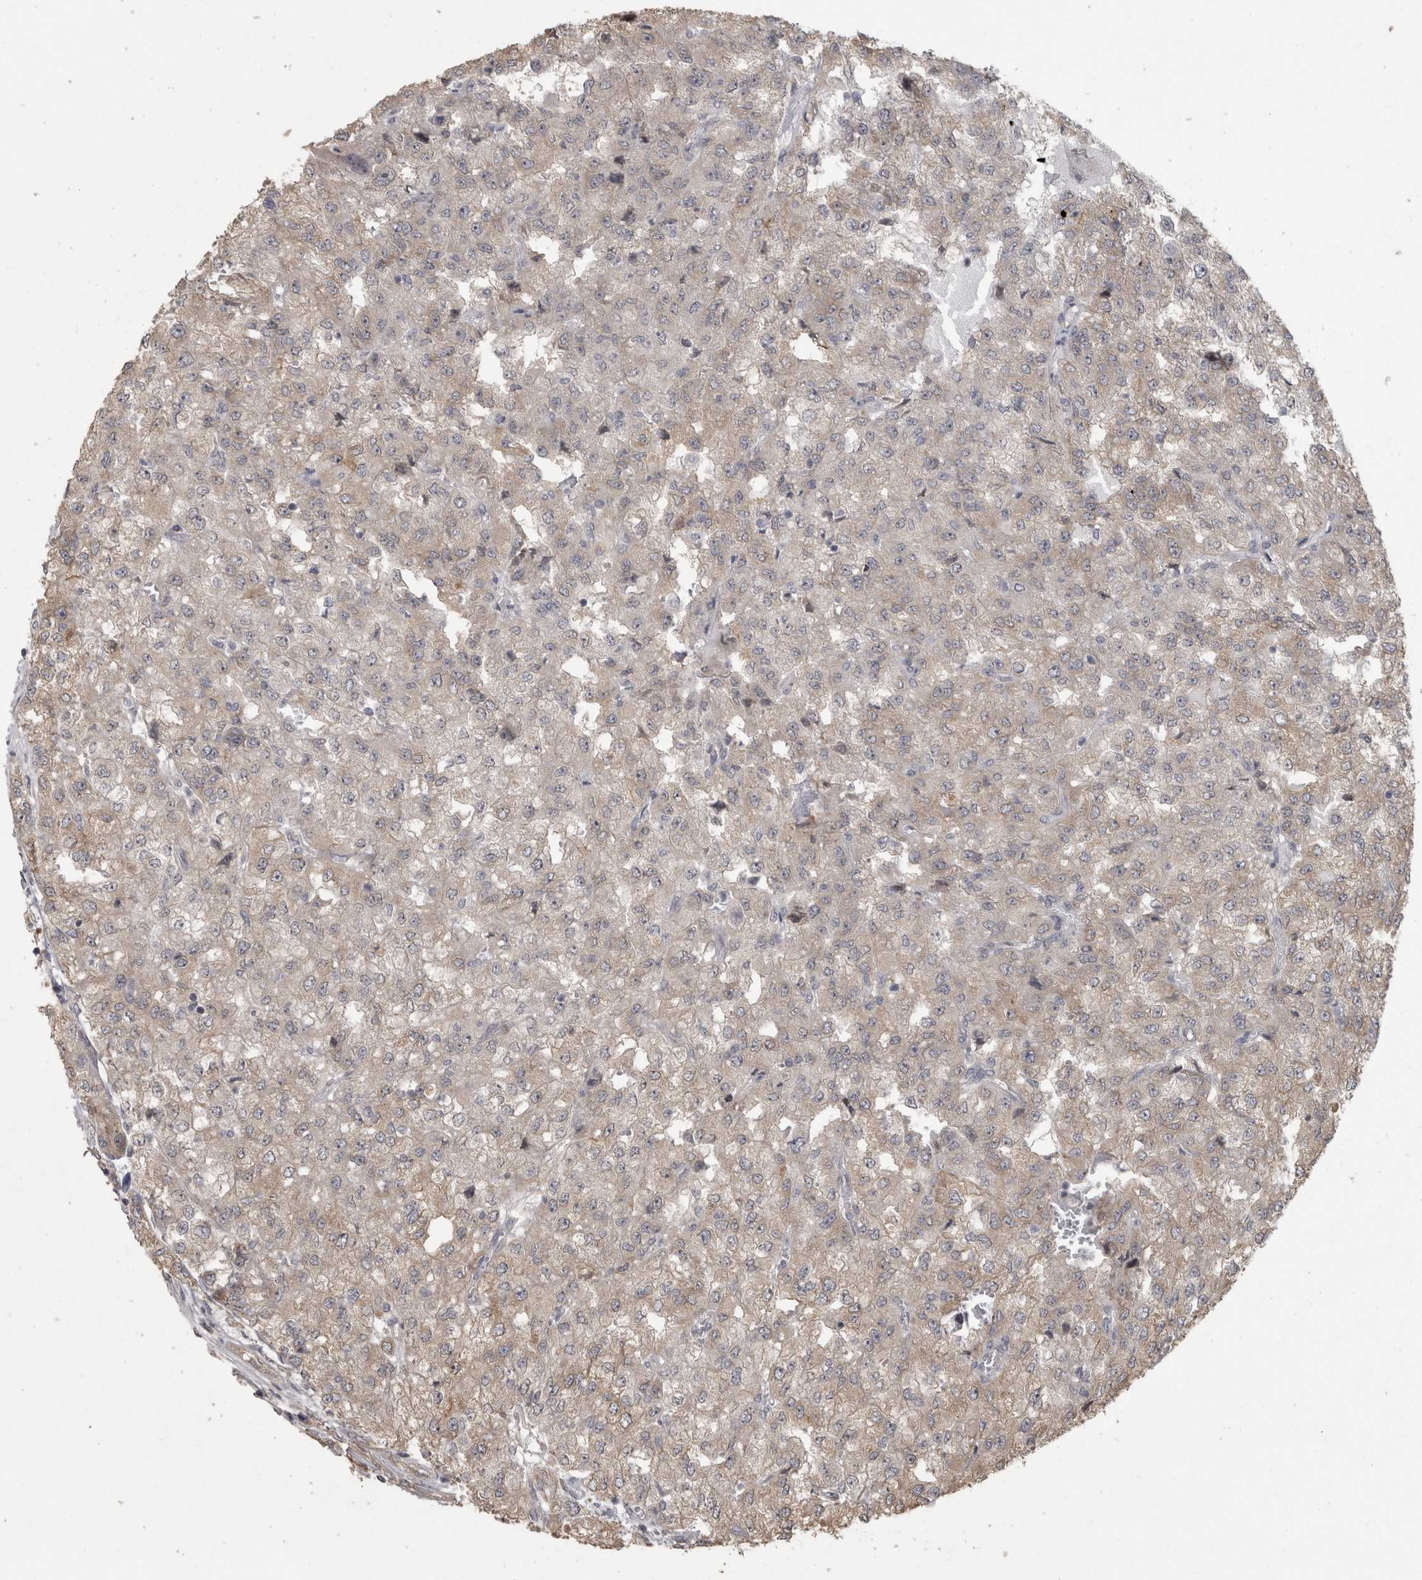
{"staining": {"intensity": "weak", "quantity": "<25%", "location": "cytoplasmic/membranous"}, "tissue": "renal cancer", "cell_type": "Tumor cells", "image_type": "cancer", "snomed": [{"axis": "morphology", "description": "Adenocarcinoma, NOS"}, {"axis": "topography", "description": "Kidney"}], "caption": "Immunohistochemistry (IHC) micrograph of neoplastic tissue: adenocarcinoma (renal) stained with DAB (3,3'-diaminobenzidine) demonstrates no significant protein expression in tumor cells.", "gene": "RAB29", "patient": {"sex": "female", "age": 54}}